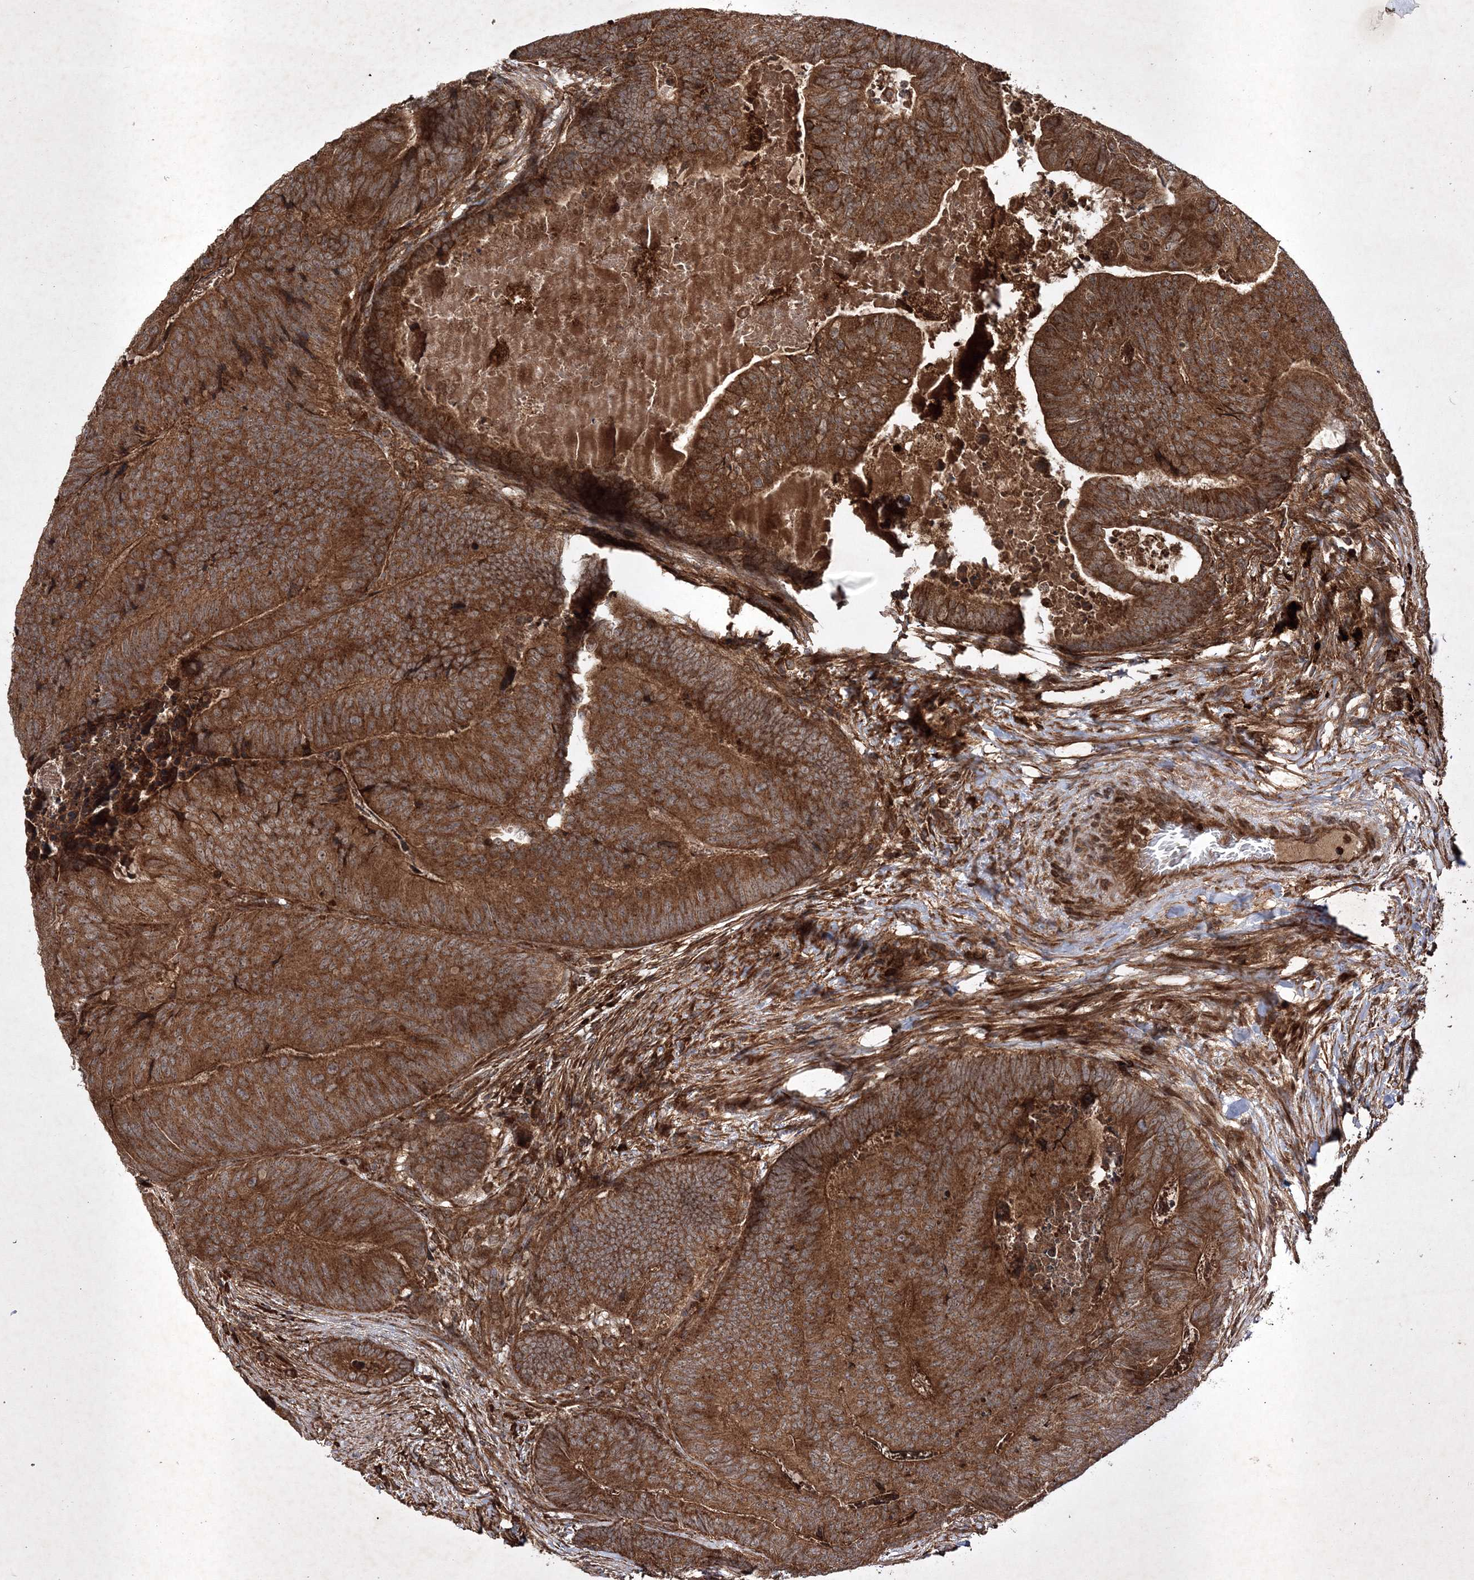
{"staining": {"intensity": "strong", "quantity": ">75%", "location": "cytoplasmic/membranous"}, "tissue": "colorectal cancer", "cell_type": "Tumor cells", "image_type": "cancer", "snomed": [{"axis": "morphology", "description": "Adenocarcinoma, NOS"}, {"axis": "topography", "description": "Colon"}], "caption": "Protein expression analysis of adenocarcinoma (colorectal) displays strong cytoplasmic/membranous positivity in about >75% of tumor cells.", "gene": "DNAJC13", "patient": {"sex": "female", "age": 67}}